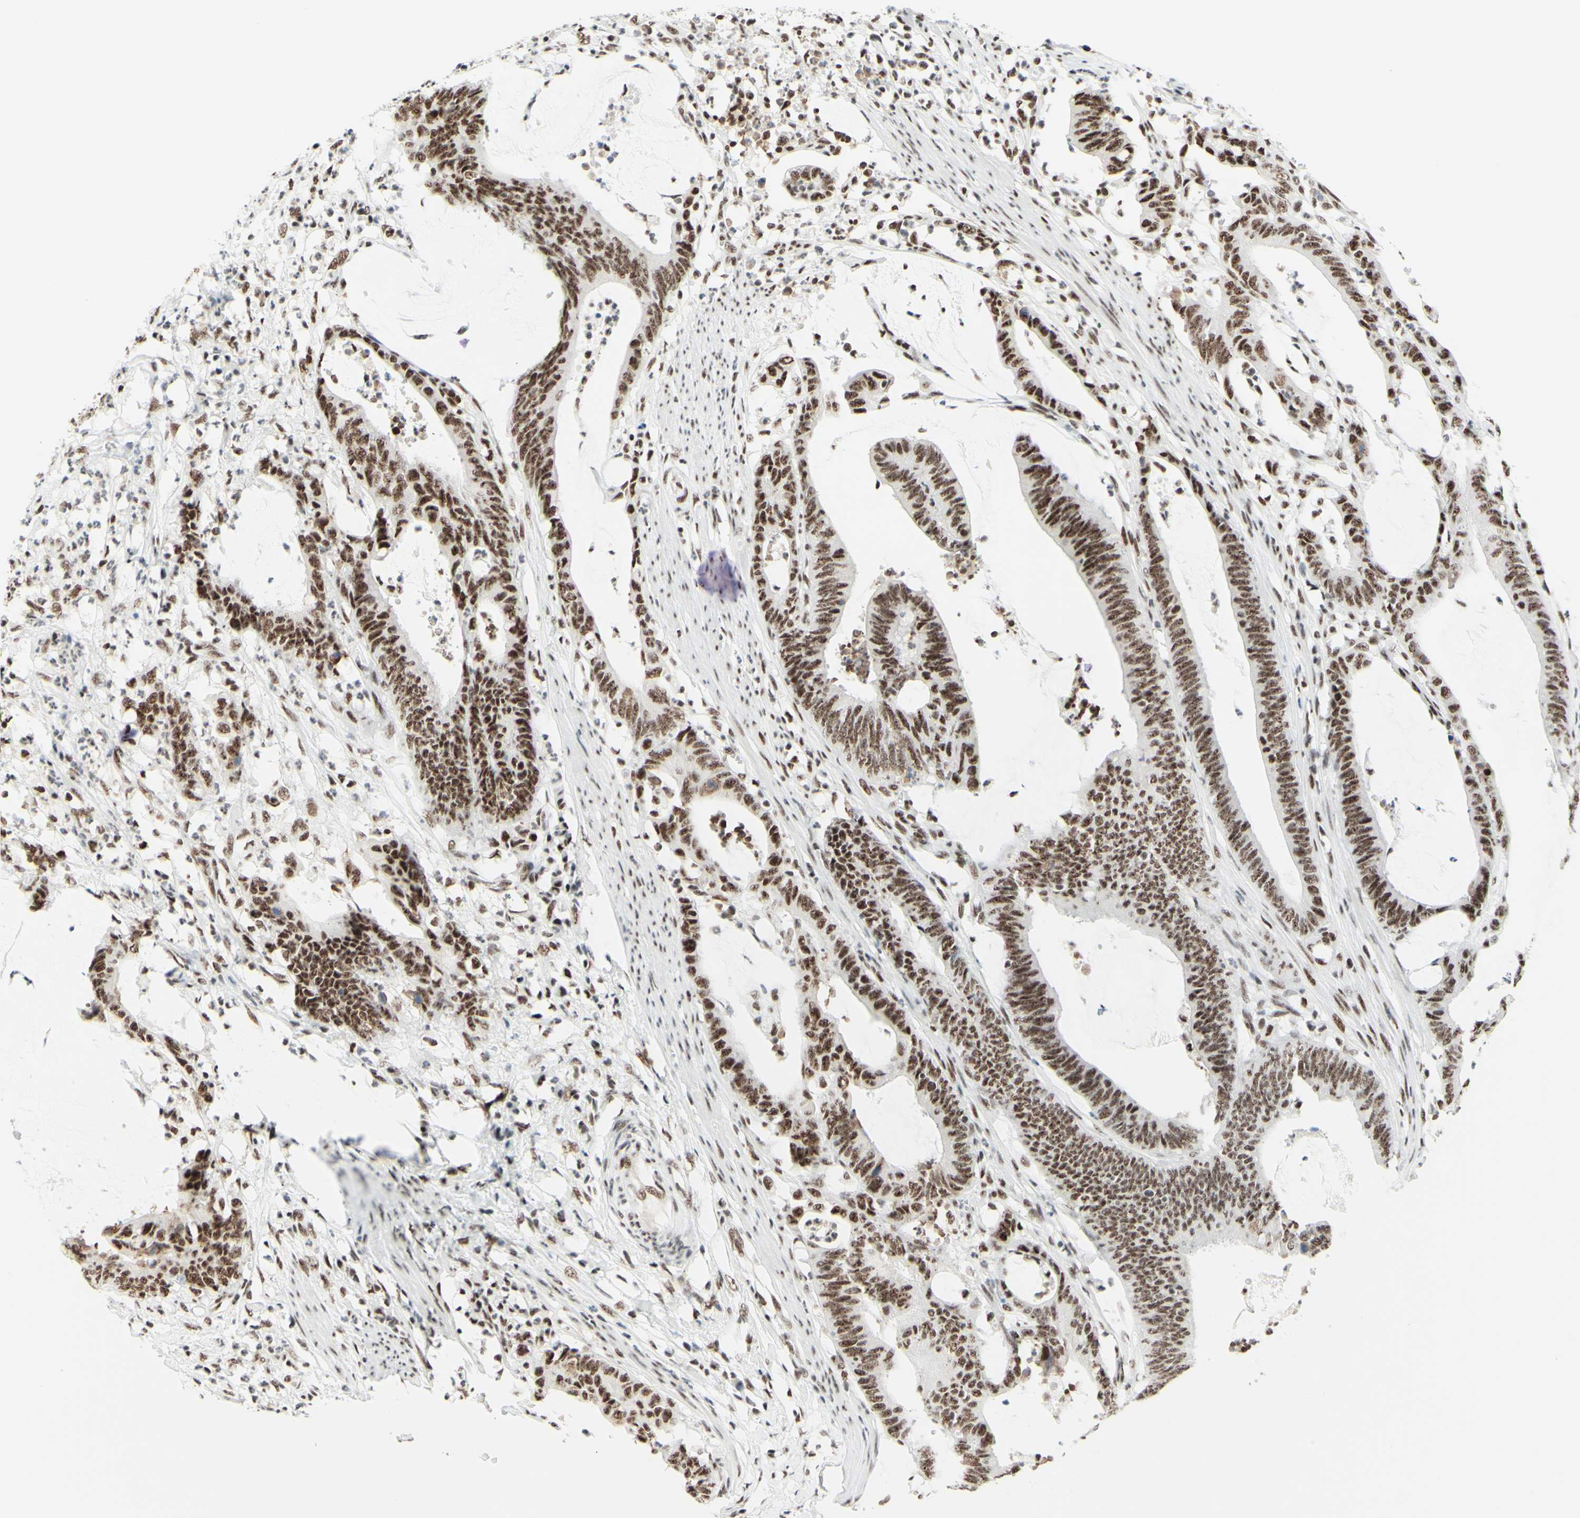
{"staining": {"intensity": "moderate", "quantity": ">75%", "location": "nuclear"}, "tissue": "colorectal cancer", "cell_type": "Tumor cells", "image_type": "cancer", "snomed": [{"axis": "morphology", "description": "Adenocarcinoma, NOS"}, {"axis": "topography", "description": "Rectum"}], "caption": "Immunohistochemistry (IHC) (DAB) staining of human adenocarcinoma (colorectal) exhibits moderate nuclear protein staining in approximately >75% of tumor cells.", "gene": "WTAP", "patient": {"sex": "female", "age": 66}}